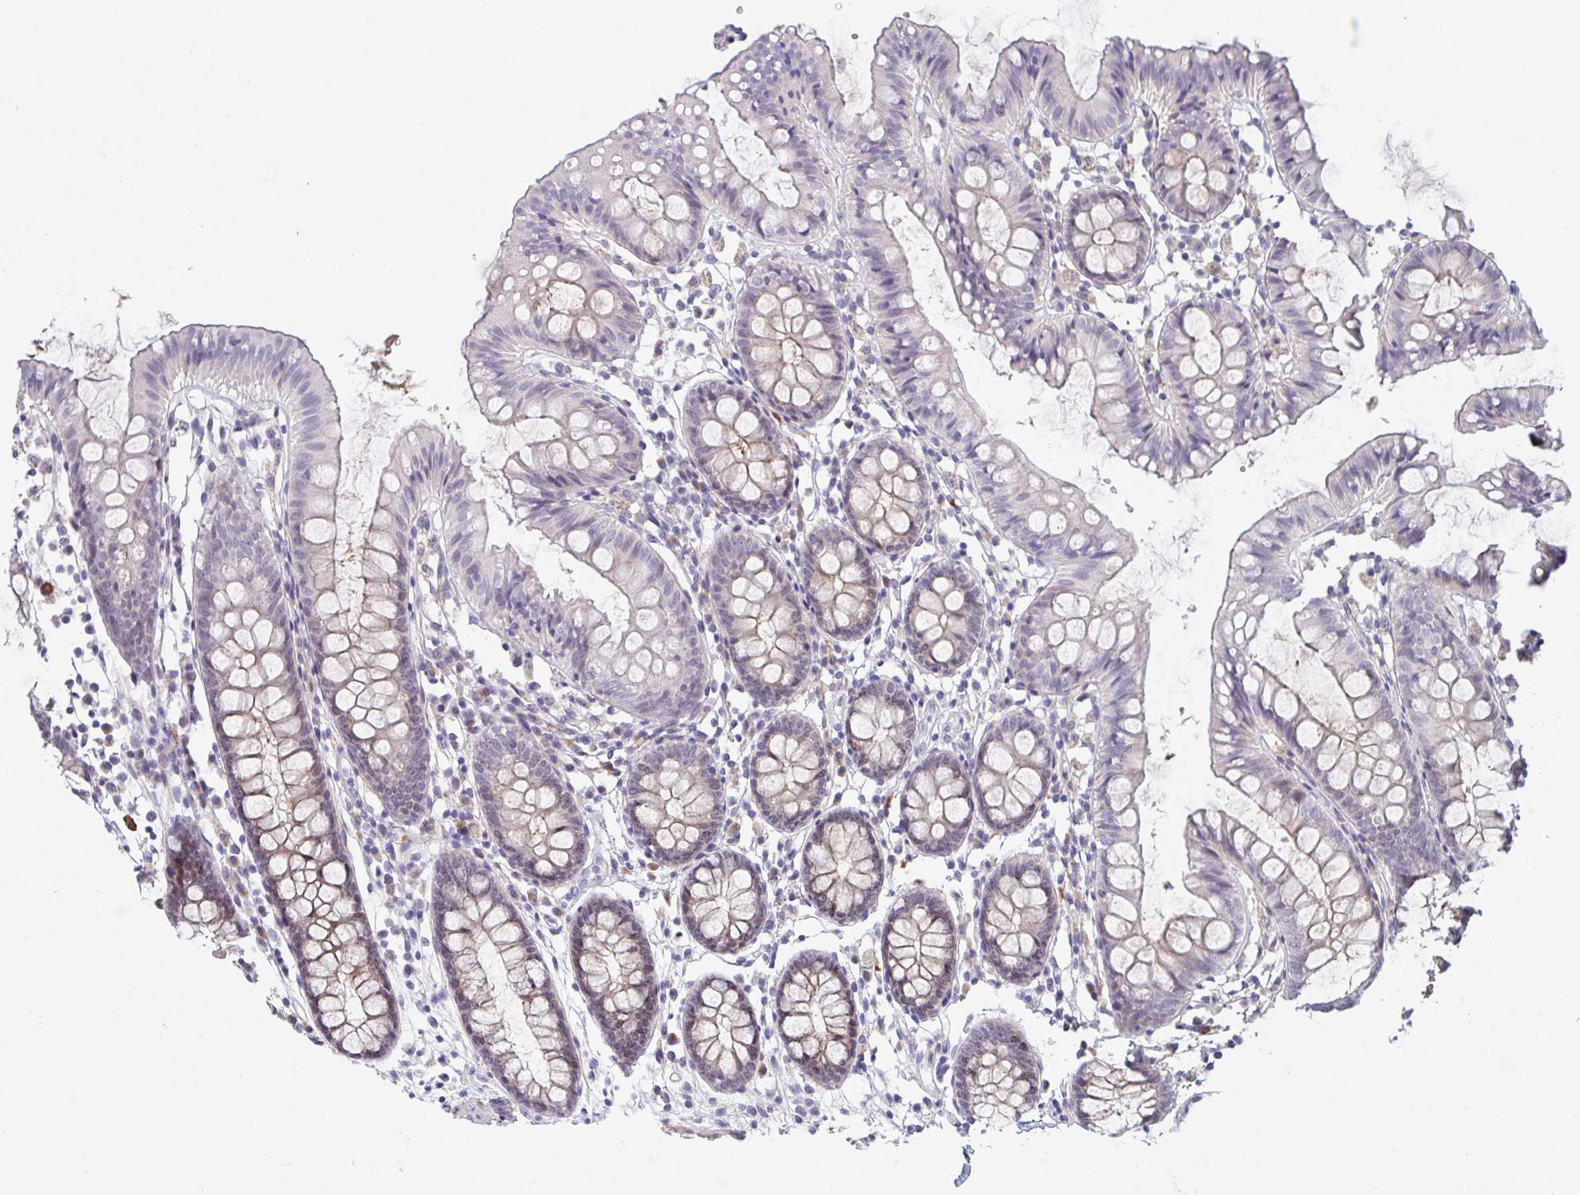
{"staining": {"intensity": "weak", "quantity": ">75%", "location": "cytoplasmic/membranous"}, "tissue": "colon", "cell_type": "Endothelial cells", "image_type": "normal", "snomed": [{"axis": "morphology", "description": "Normal tissue, NOS"}, {"axis": "topography", "description": "Colon"}], "caption": "About >75% of endothelial cells in normal human colon exhibit weak cytoplasmic/membranous protein positivity as visualized by brown immunohistochemical staining.", "gene": "CENPT", "patient": {"sex": "female", "age": 84}}